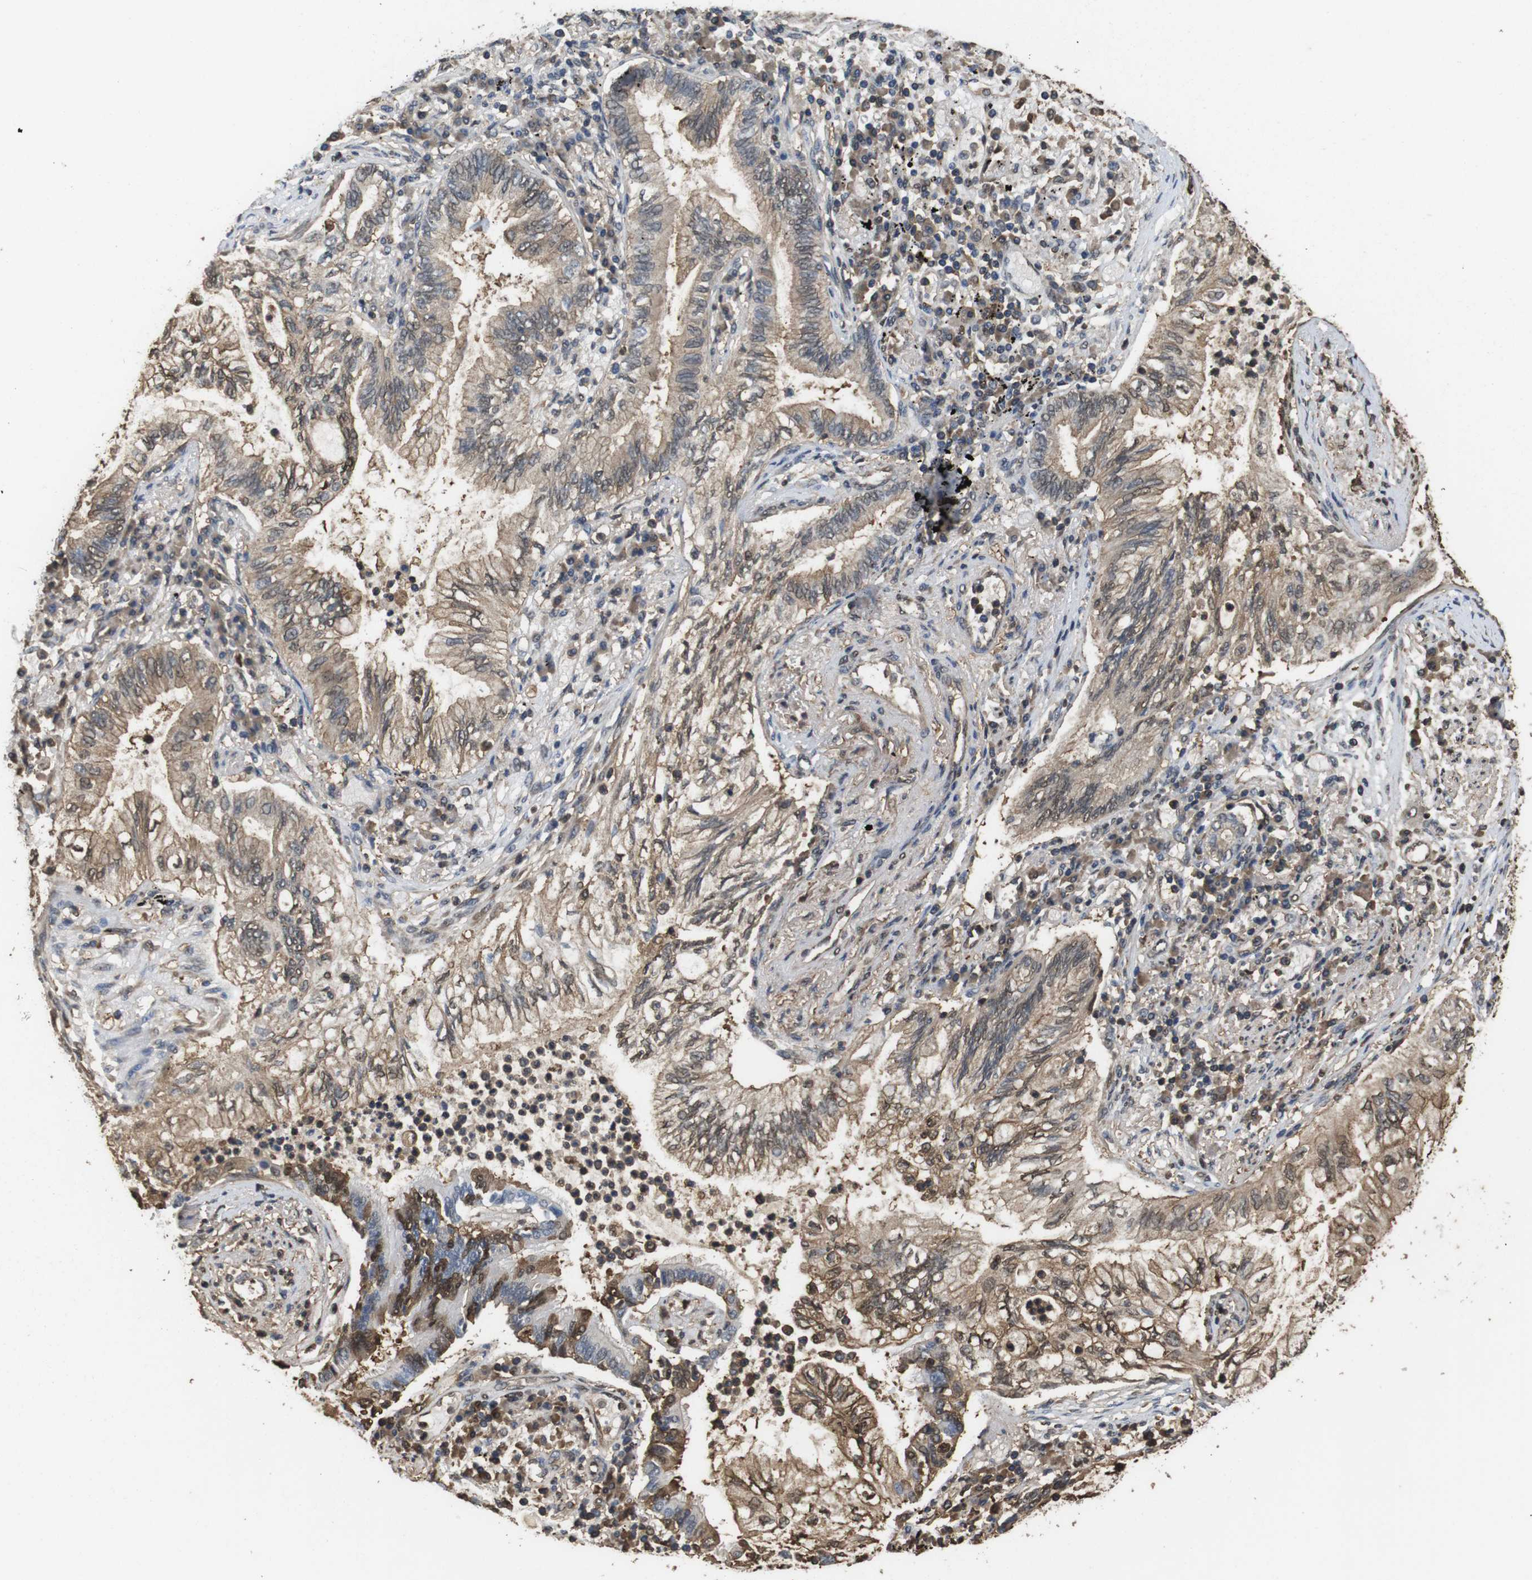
{"staining": {"intensity": "weak", "quantity": ">75%", "location": "cytoplasmic/membranous"}, "tissue": "lung cancer", "cell_type": "Tumor cells", "image_type": "cancer", "snomed": [{"axis": "morphology", "description": "Normal tissue, NOS"}, {"axis": "morphology", "description": "Adenocarcinoma, NOS"}, {"axis": "topography", "description": "Bronchus"}, {"axis": "topography", "description": "Lung"}], "caption": "This is an image of immunohistochemistry (IHC) staining of lung cancer, which shows weak positivity in the cytoplasmic/membranous of tumor cells.", "gene": "LDHA", "patient": {"sex": "female", "age": 70}}